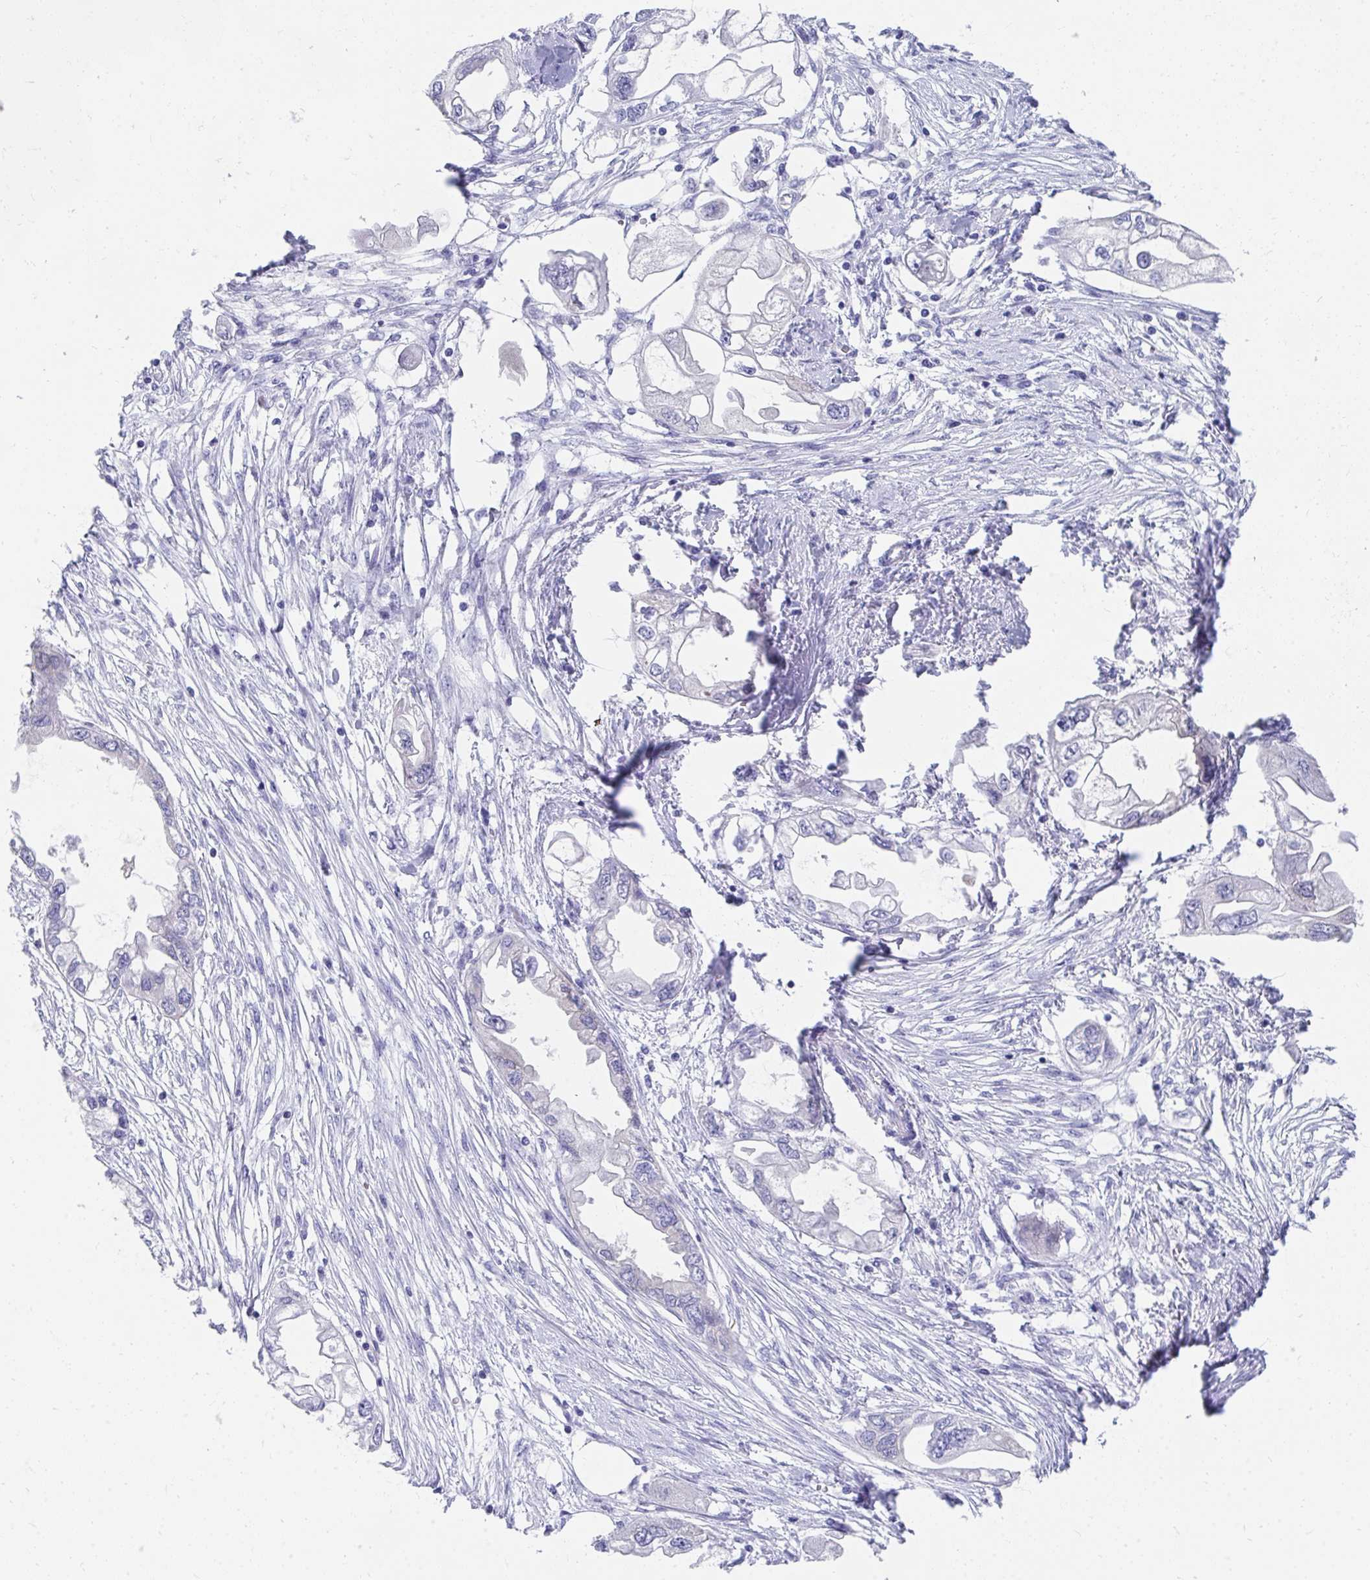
{"staining": {"intensity": "negative", "quantity": "none", "location": "none"}, "tissue": "endometrial cancer", "cell_type": "Tumor cells", "image_type": "cancer", "snomed": [{"axis": "morphology", "description": "Adenocarcinoma, NOS"}, {"axis": "morphology", "description": "Adenocarcinoma, metastatic, NOS"}, {"axis": "topography", "description": "Adipose tissue"}, {"axis": "topography", "description": "Endometrium"}], "caption": "Immunohistochemical staining of endometrial cancer (metastatic adenocarcinoma) demonstrates no significant expression in tumor cells.", "gene": "HGD", "patient": {"sex": "female", "age": 67}}